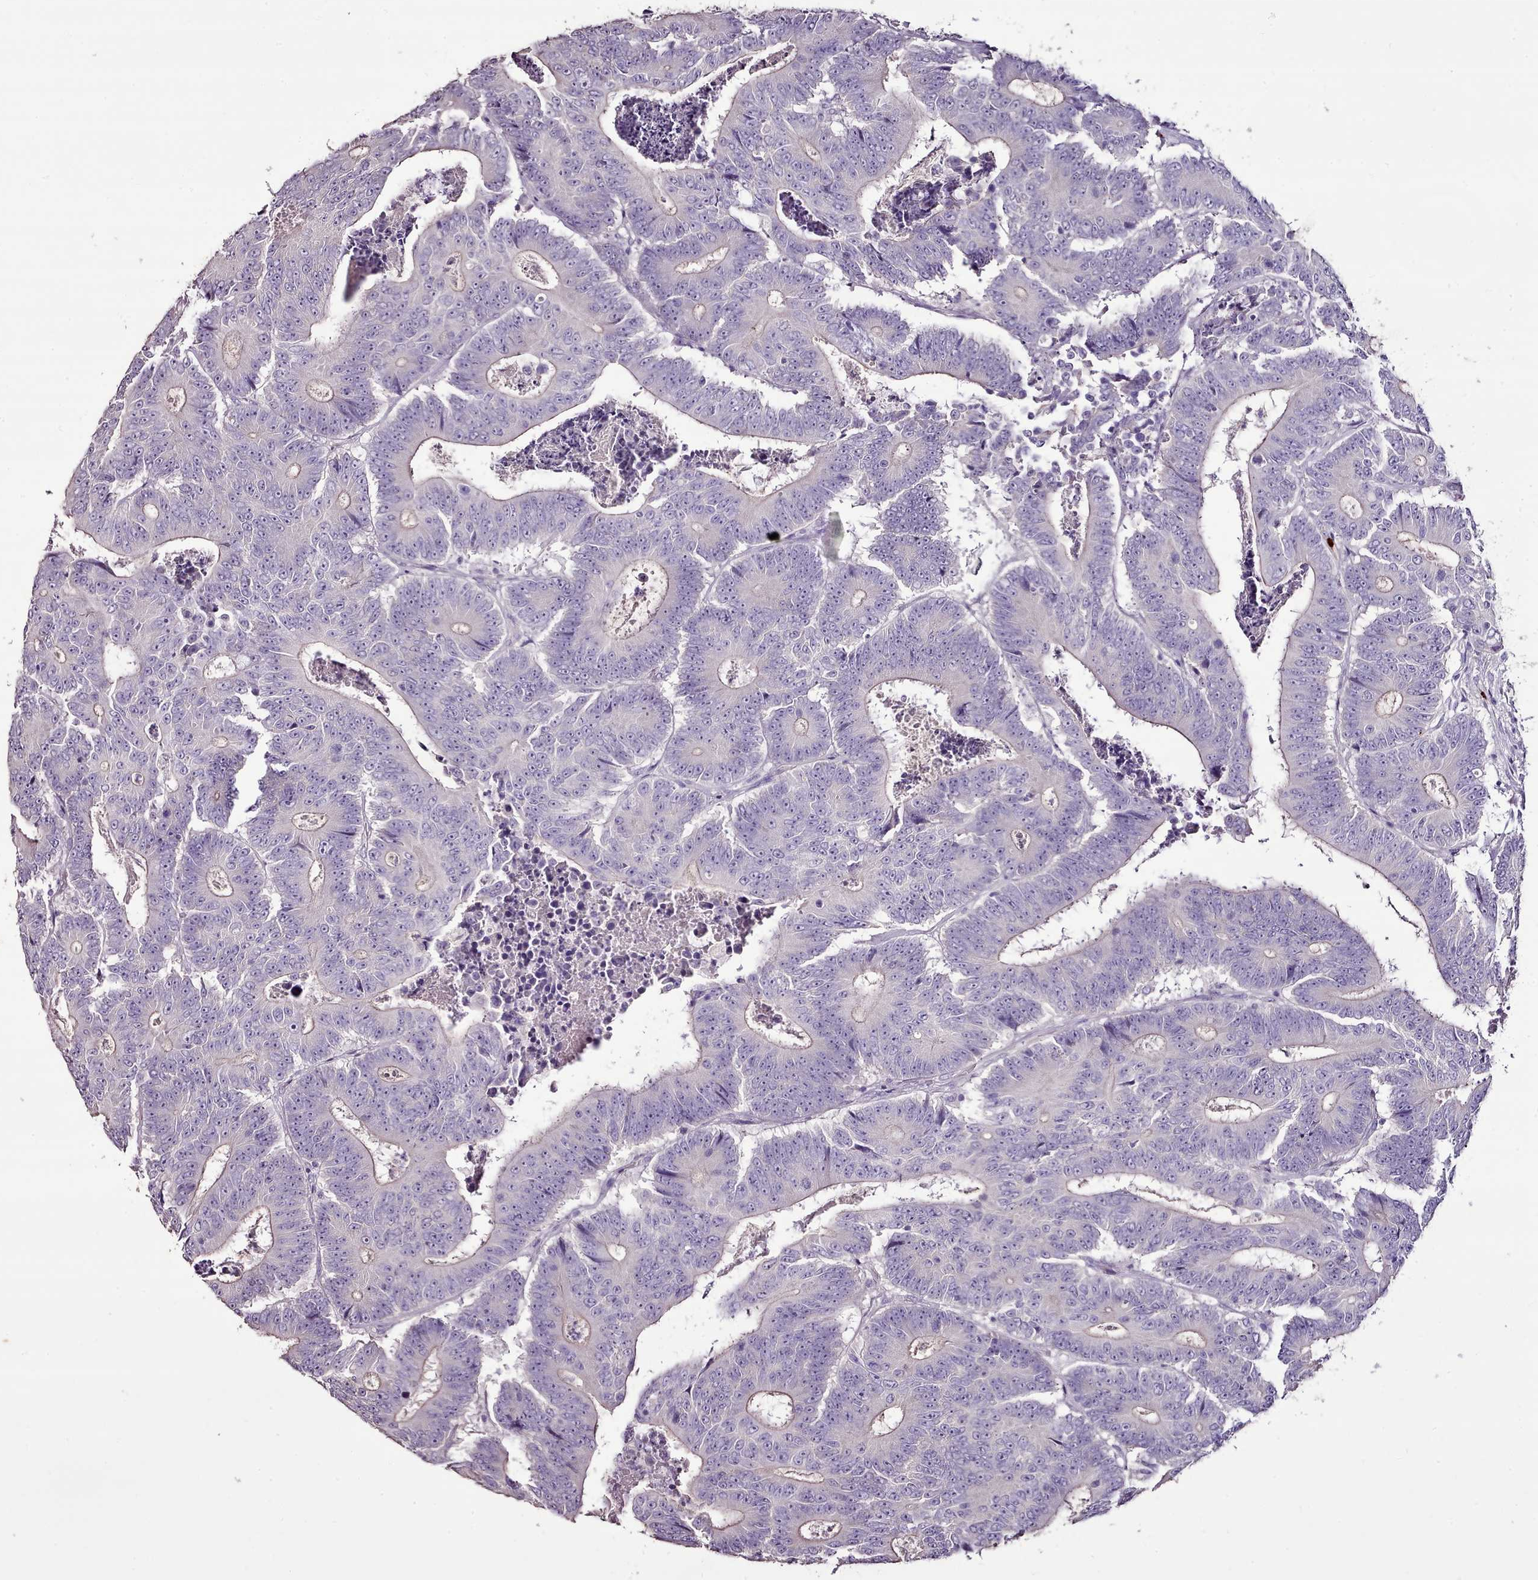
{"staining": {"intensity": "negative", "quantity": "none", "location": "none"}, "tissue": "colorectal cancer", "cell_type": "Tumor cells", "image_type": "cancer", "snomed": [{"axis": "morphology", "description": "Adenocarcinoma, NOS"}, {"axis": "topography", "description": "Colon"}], "caption": "Immunohistochemistry of colorectal cancer exhibits no positivity in tumor cells.", "gene": "BLOC1S2", "patient": {"sex": "male", "age": 83}}